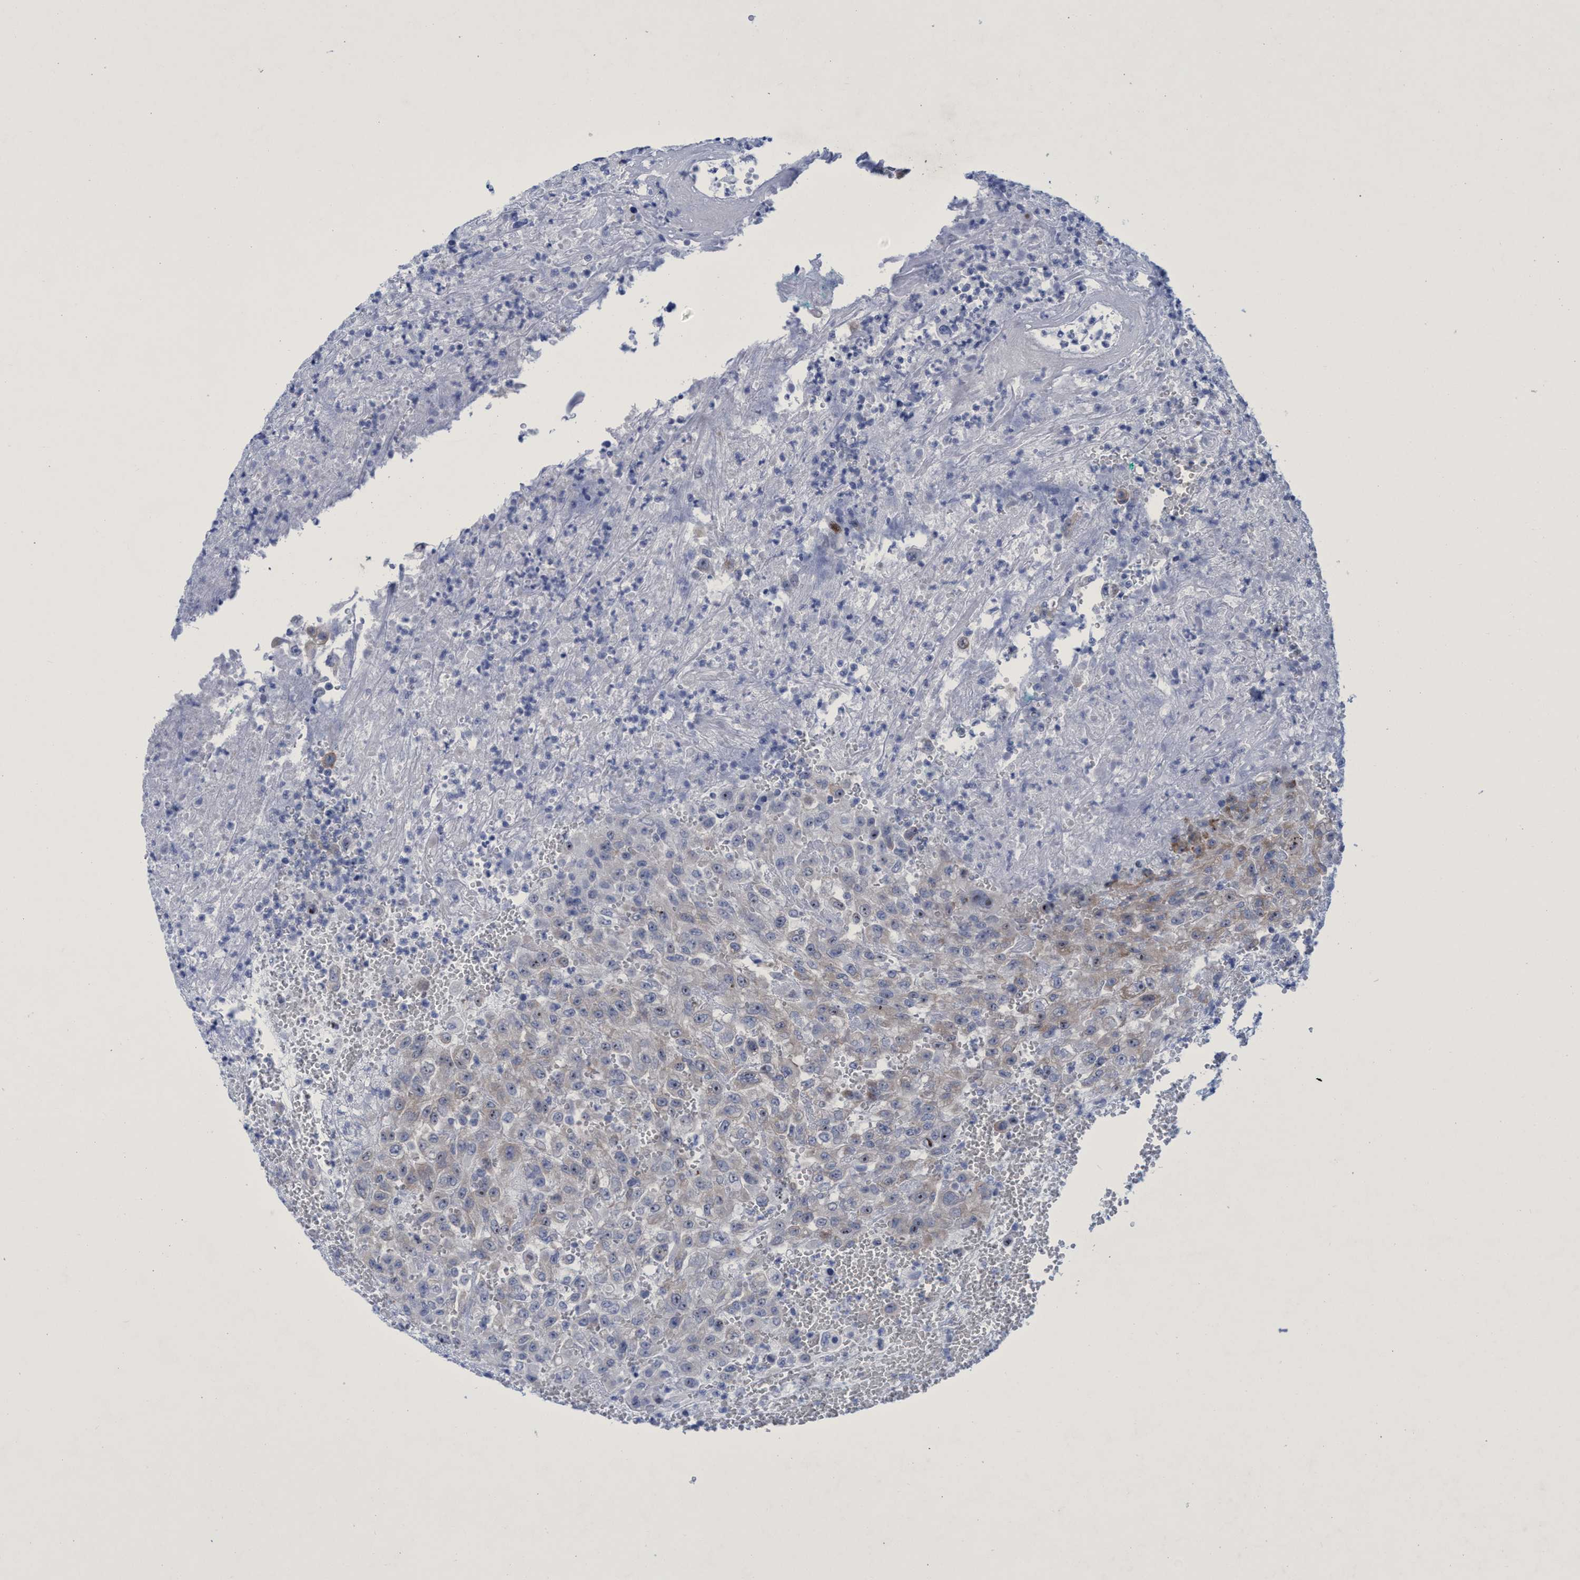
{"staining": {"intensity": "weak", "quantity": "<25%", "location": "cytoplasmic/membranous,nuclear"}, "tissue": "urothelial cancer", "cell_type": "Tumor cells", "image_type": "cancer", "snomed": [{"axis": "morphology", "description": "Urothelial carcinoma, High grade"}, {"axis": "topography", "description": "Urinary bladder"}], "caption": "Tumor cells show no significant staining in urothelial cancer.", "gene": "R3HCC1", "patient": {"sex": "male", "age": 46}}